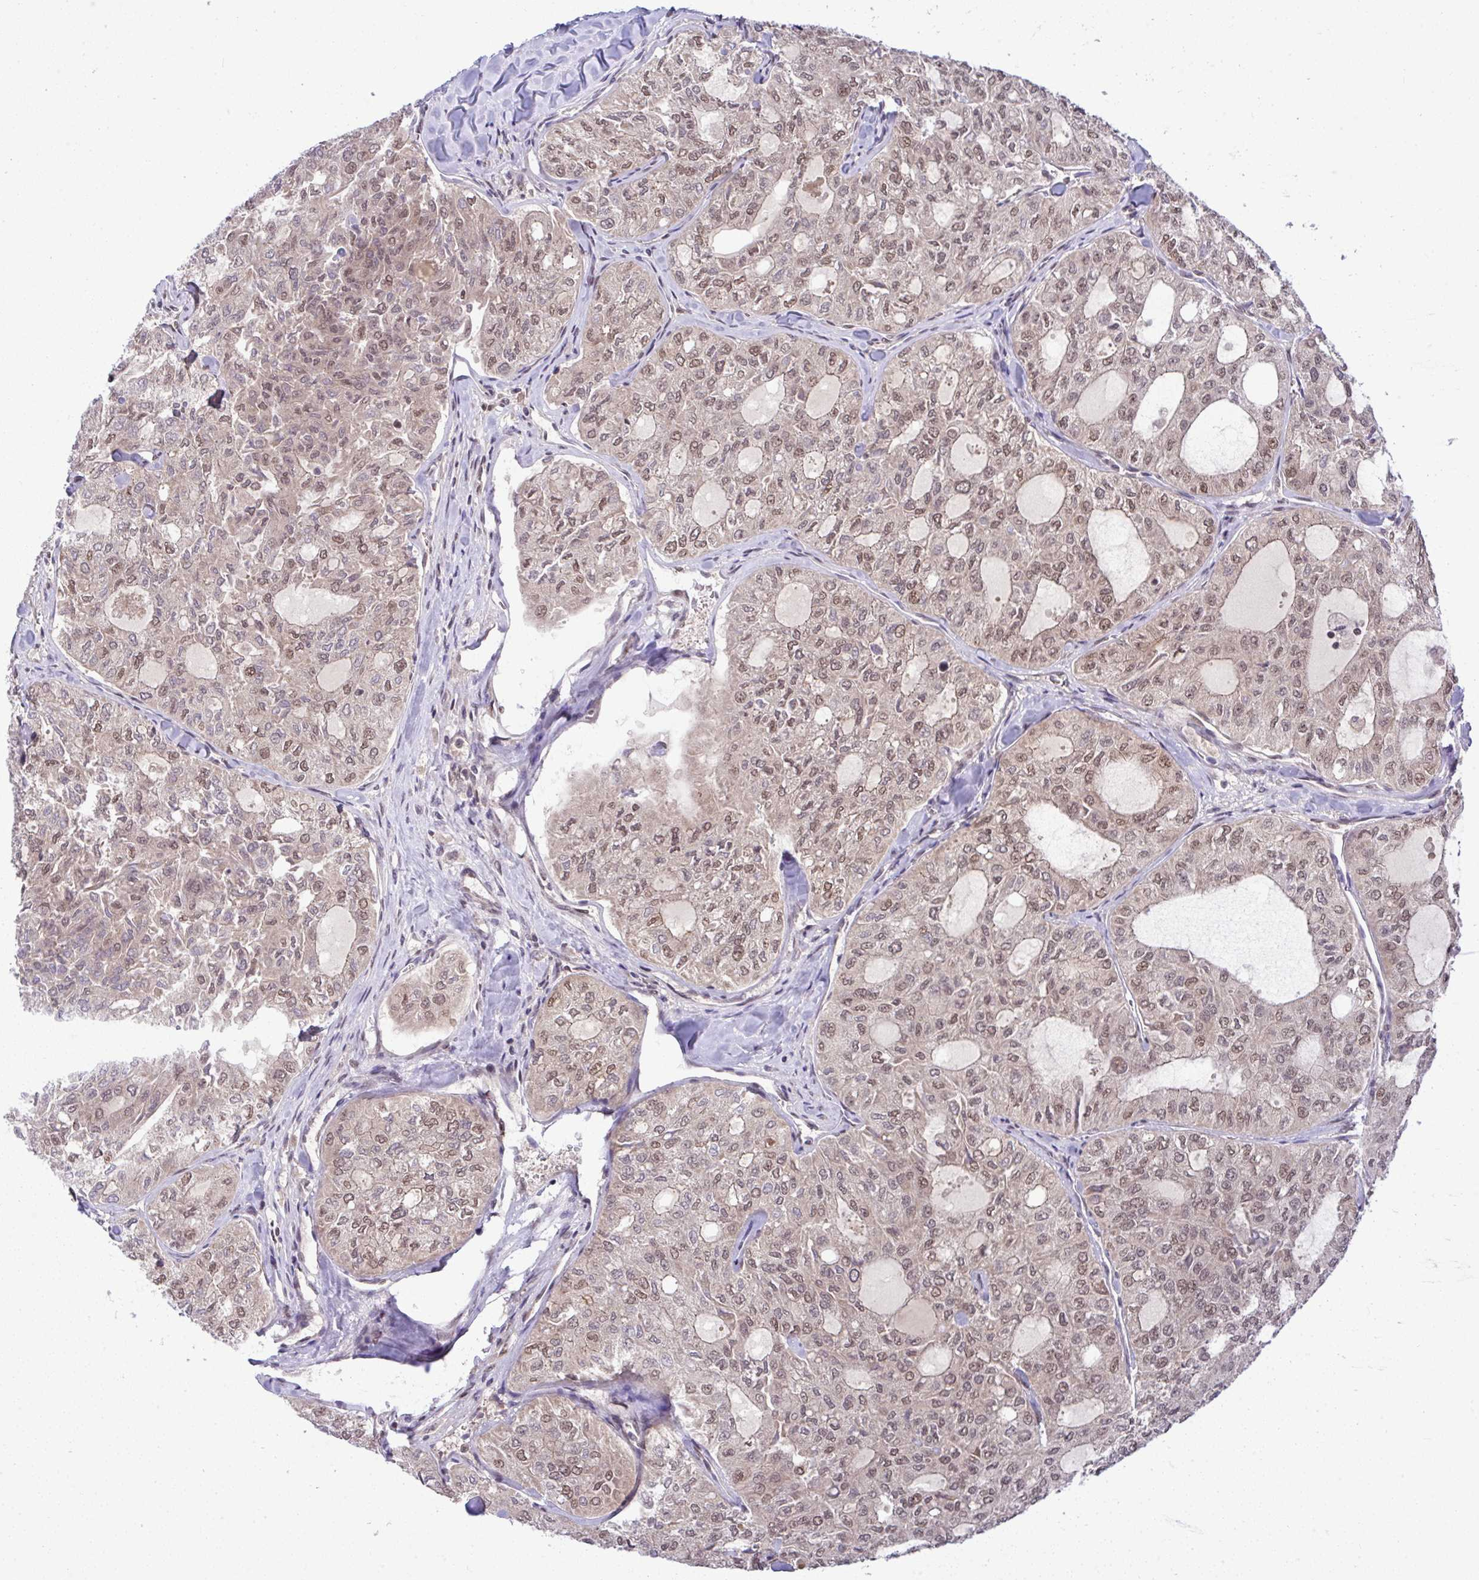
{"staining": {"intensity": "moderate", "quantity": ">75%", "location": "nuclear"}, "tissue": "thyroid cancer", "cell_type": "Tumor cells", "image_type": "cancer", "snomed": [{"axis": "morphology", "description": "Follicular adenoma carcinoma, NOS"}, {"axis": "topography", "description": "Thyroid gland"}], "caption": "Immunohistochemical staining of human thyroid follicular adenoma carcinoma exhibits medium levels of moderate nuclear protein staining in approximately >75% of tumor cells.", "gene": "C9orf64", "patient": {"sex": "male", "age": 75}}